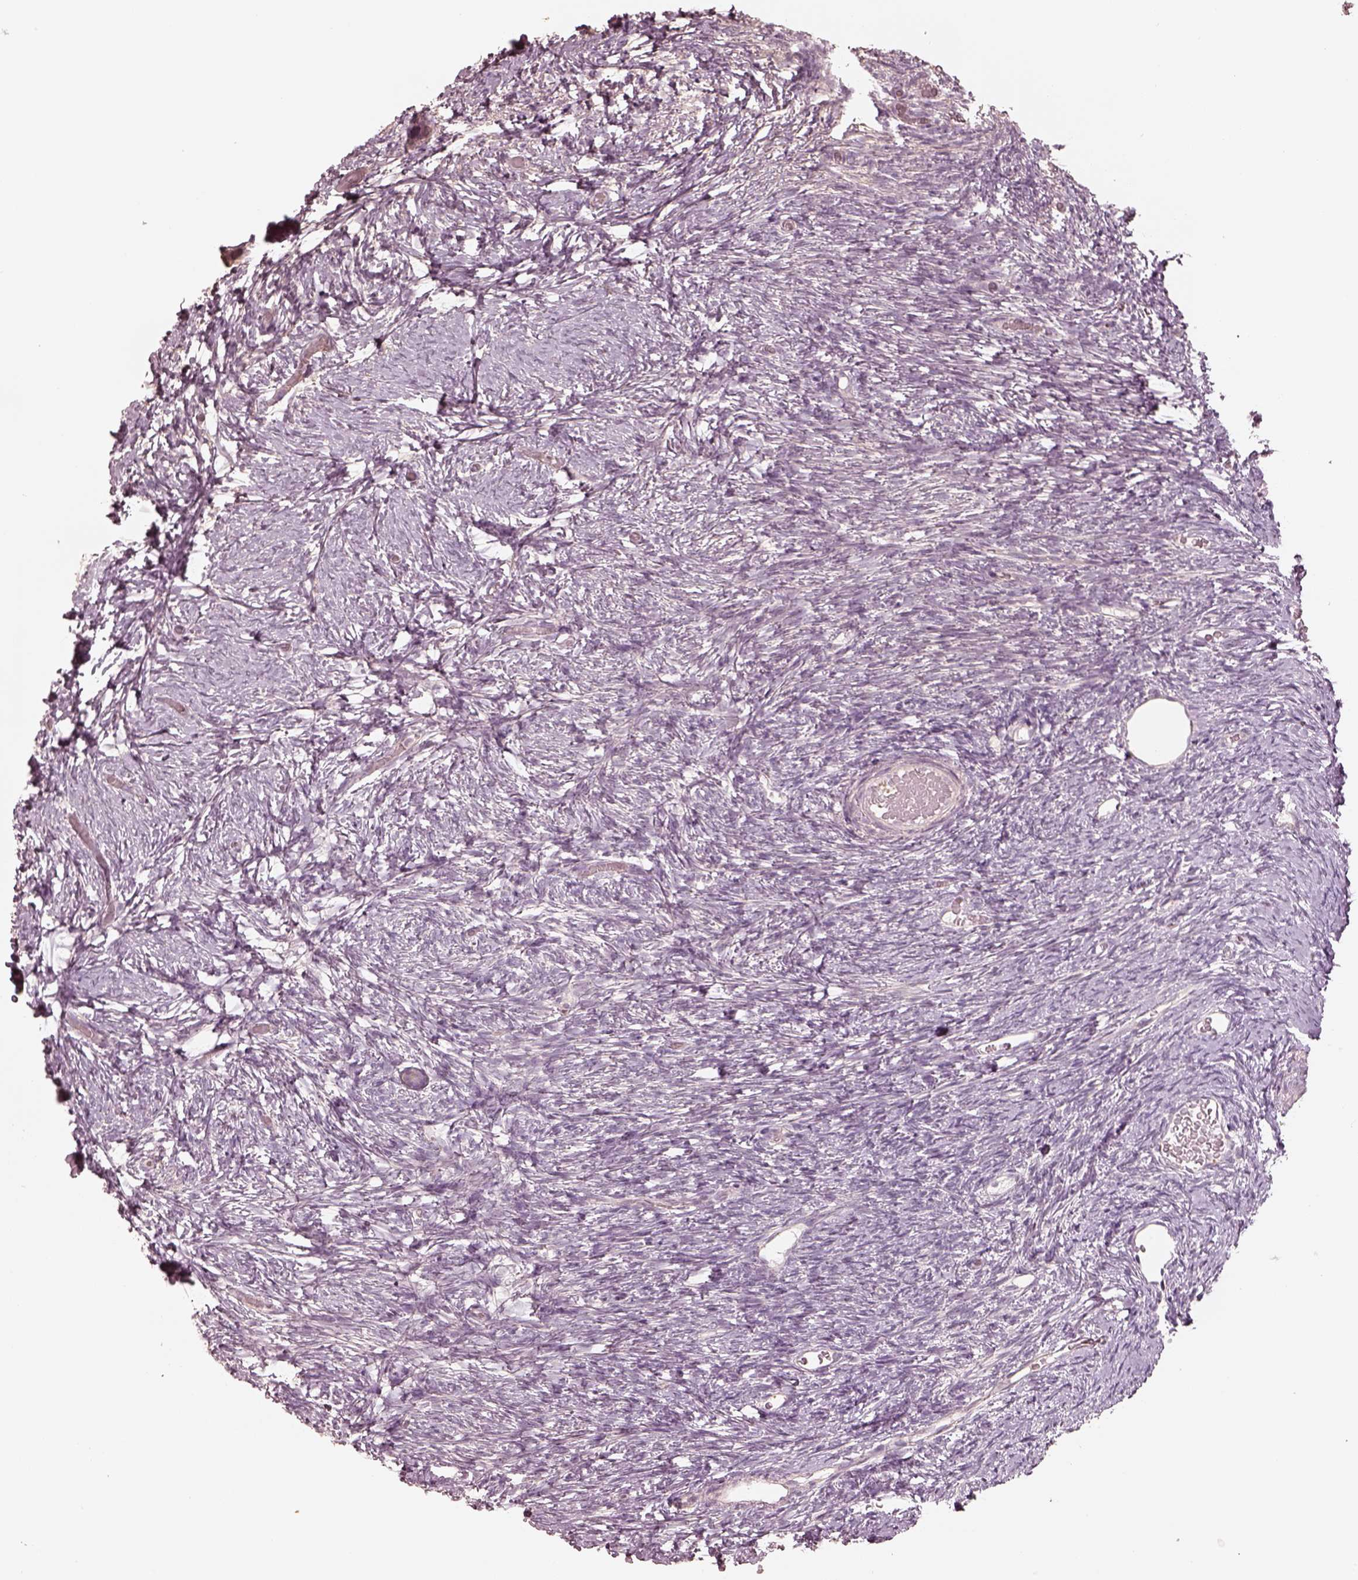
{"staining": {"intensity": "negative", "quantity": "none", "location": "none"}, "tissue": "ovary", "cell_type": "Follicle cells", "image_type": "normal", "snomed": [{"axis": "morphology", "description": "Normal tissue, NOS"}, {"axis": "topography", "description": "Ovary"}], "caption": "An image of ovary stained for a protein reveals no brown staining in follicle cells.", "gene": "KIF5C", "patient": {"sex": "female", "age": 39}}